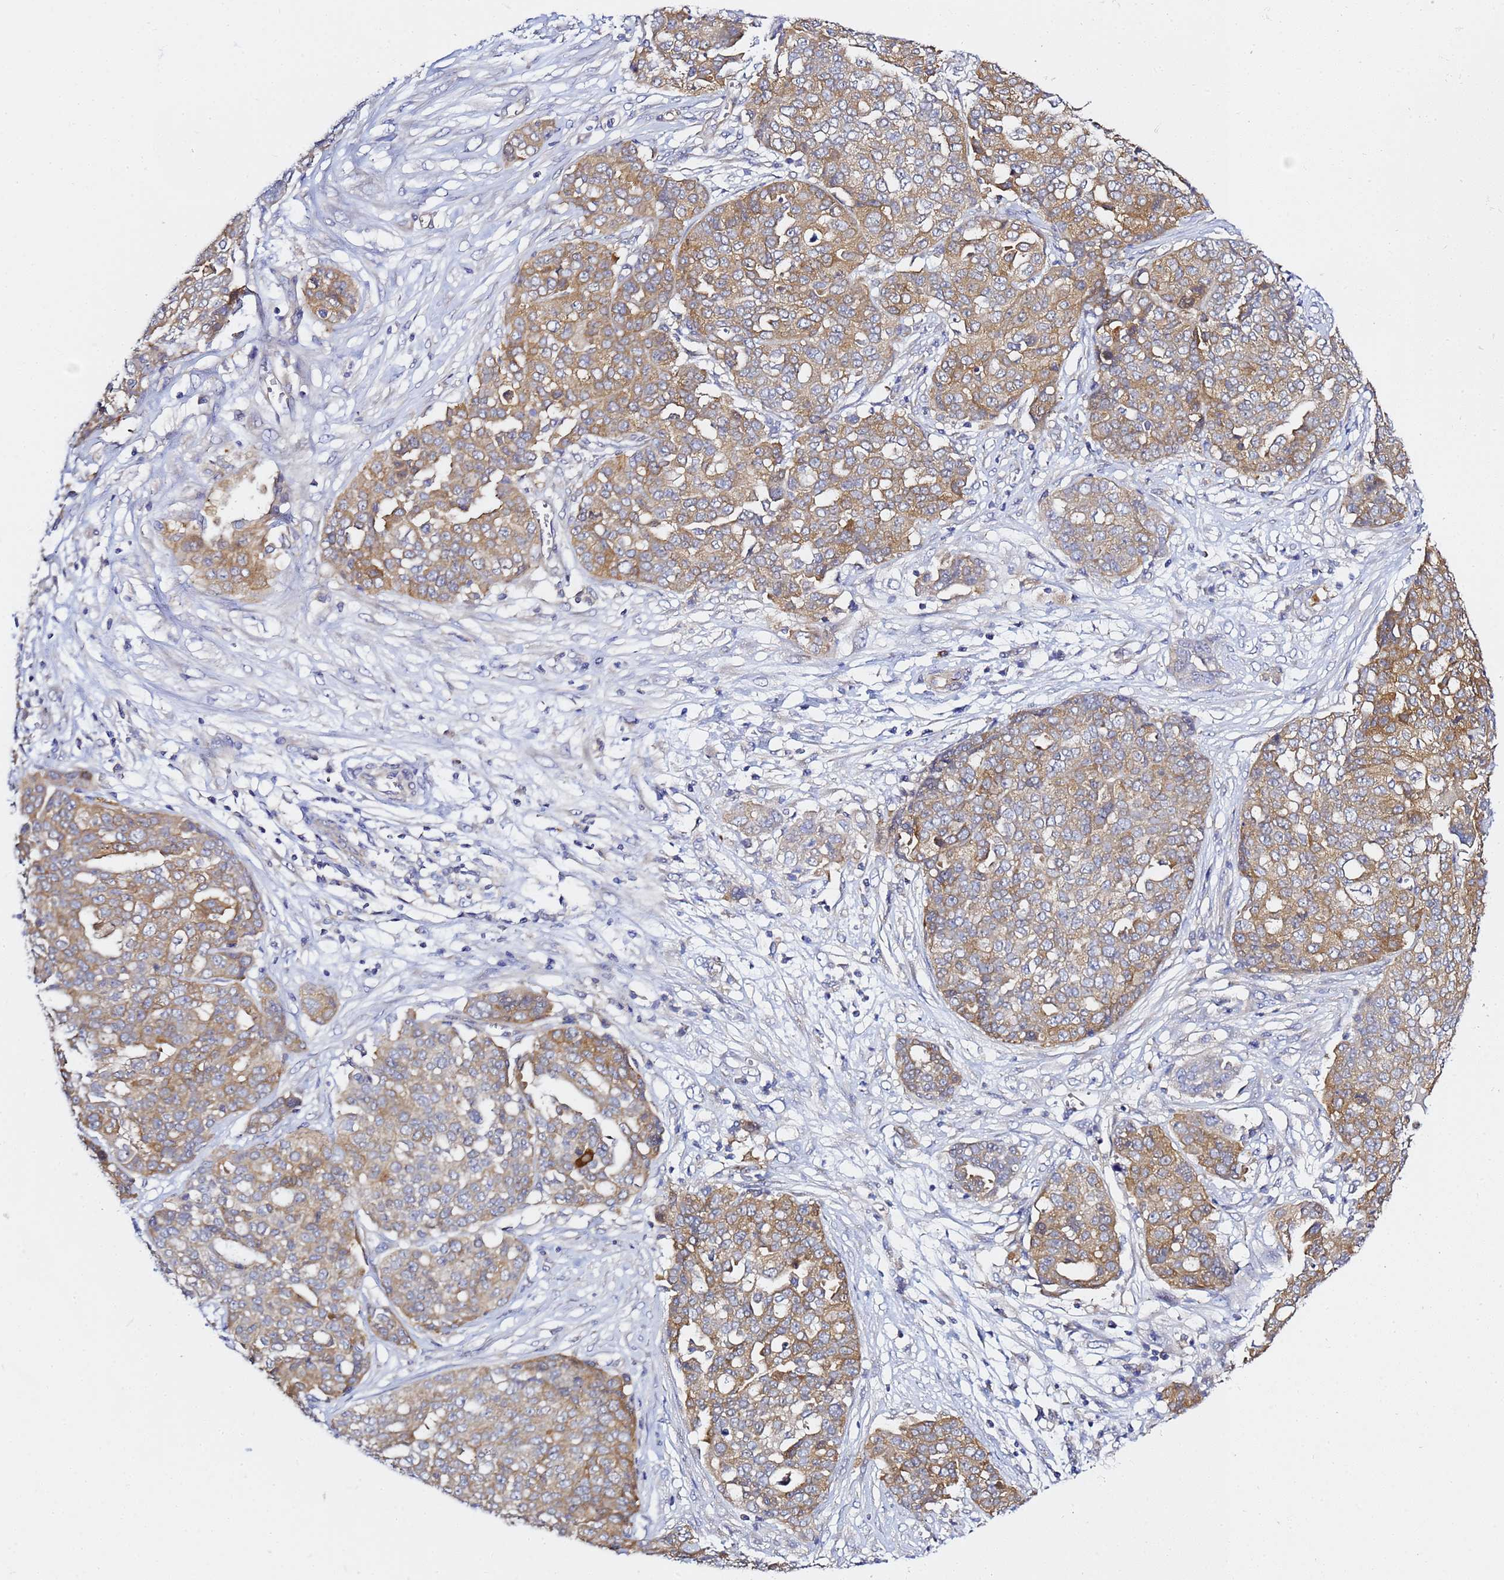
{"staining": {"intensity": "moderate", "quantity": ">75%", "location": "cytoplasmic/membranous"}, "tissue": "ovarian cancer", "cell_type": "Tumor cells", "image_type": "cancer", "snomed": [{"axis": "morphology", "description": "Cystadenocarcinoma, serous, NOS"}, {"axis": "topography", "description": "Soft tissue"}, {"axis": "topography", "description": "Ovary"}], "caption": "Moderate cytoplasmic/membranous expression for a protein is seen in approximately >75% of tumor cells of ovarian cancer using immunohistochemistry (IHC).", "gene": "LENG1", "patient": {"sex": "female", "age": 57}}